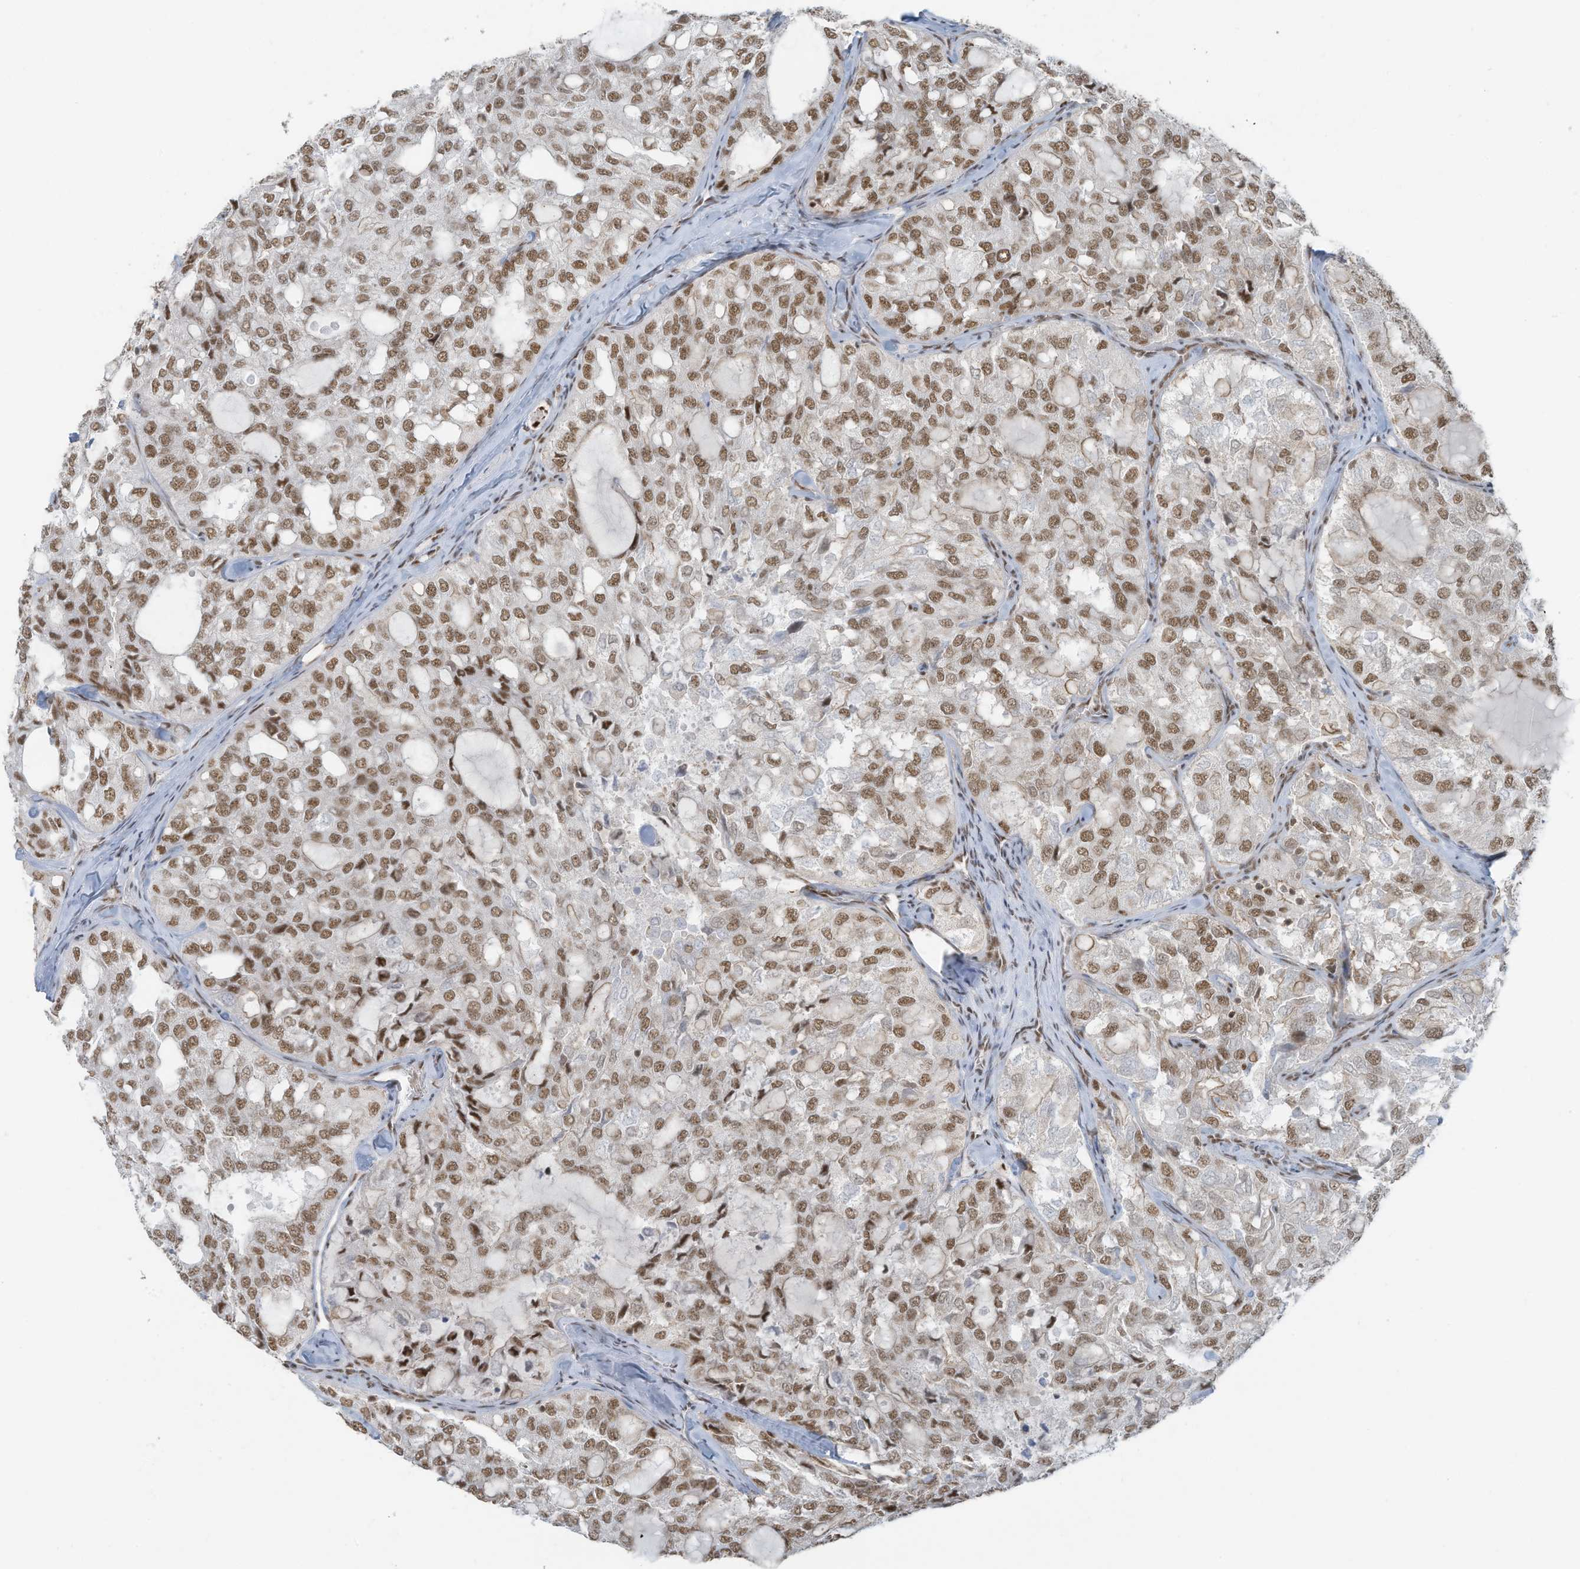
{"staining": {"intensity": "moderate", "quantity": ">75%", "location": "nuclear"}, "tissue": "thyroid cancer", "cell_type": "Tumor cells", "image_type": "cancer", "snomed": [{"axis": "morphology", "description": "Follicular adenoma carcinoma, NOS"}, {"axis": "topography", "description": "Thyroid gland"}], "caption": "Follicular adenoma carcinoma (thyroid) stained with IHC exhibits moderate nuclear staining in about >75% of tumor cells.", "gene": "DBR1", "patient": {"sex": "male", "age": 75}}